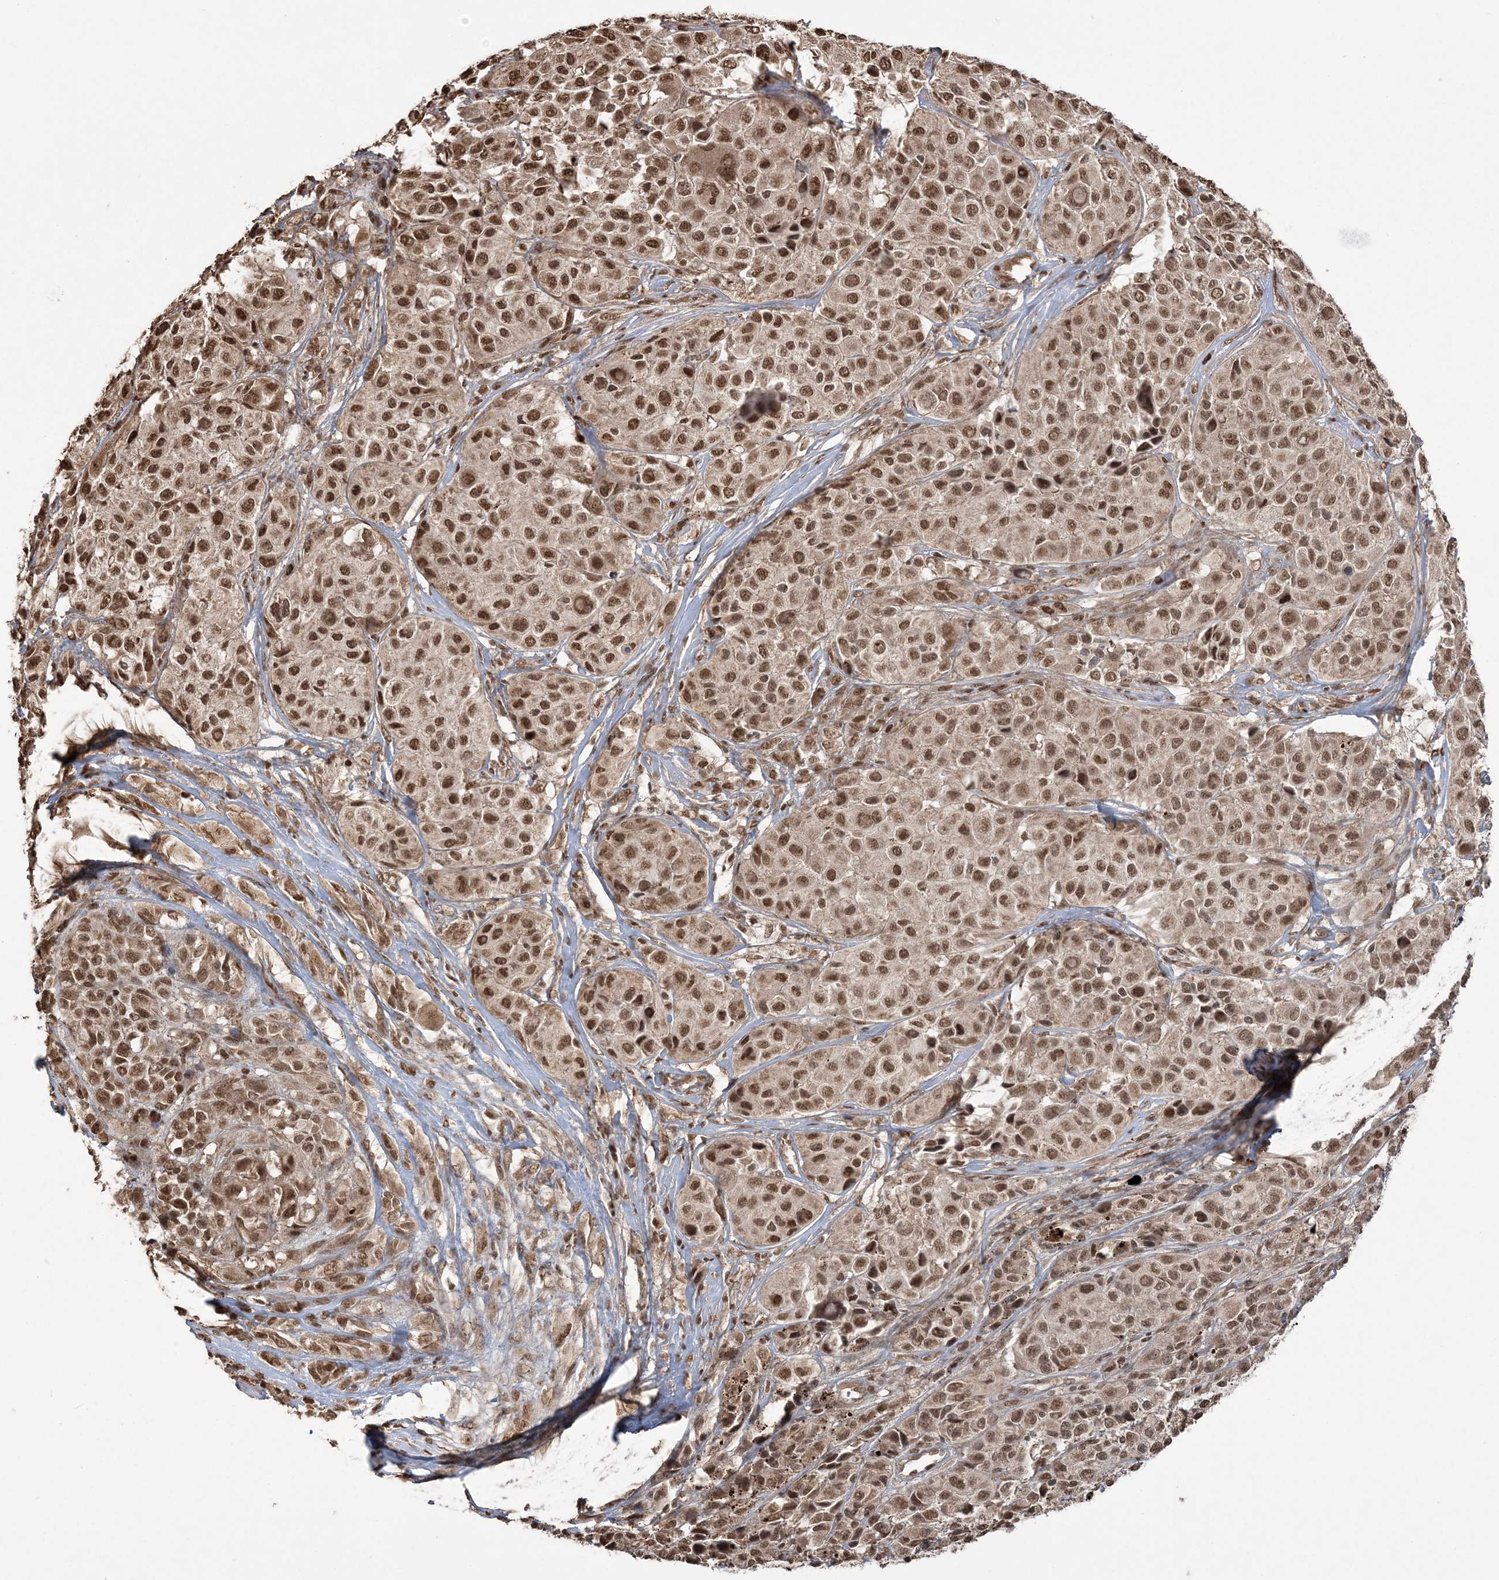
{"staining": {"intensity": "strong", "quantity": ">75%", "location": "nuclear"}, "tissue": "melanoma", "cell_type": "Tumor cells", "image_type": "cancer", "snomed": [{"axis": "morphology", "description": "Malignant melanoma, NOS"}, {"axis": "topography", "description": "Skin of trunk"}], "caption": "A brown stain labels strong nuclear staining of a protein in human melanoma tumor cells.", "gene": "ZNF839", "patient": {"sex": "male", "age": 71}}